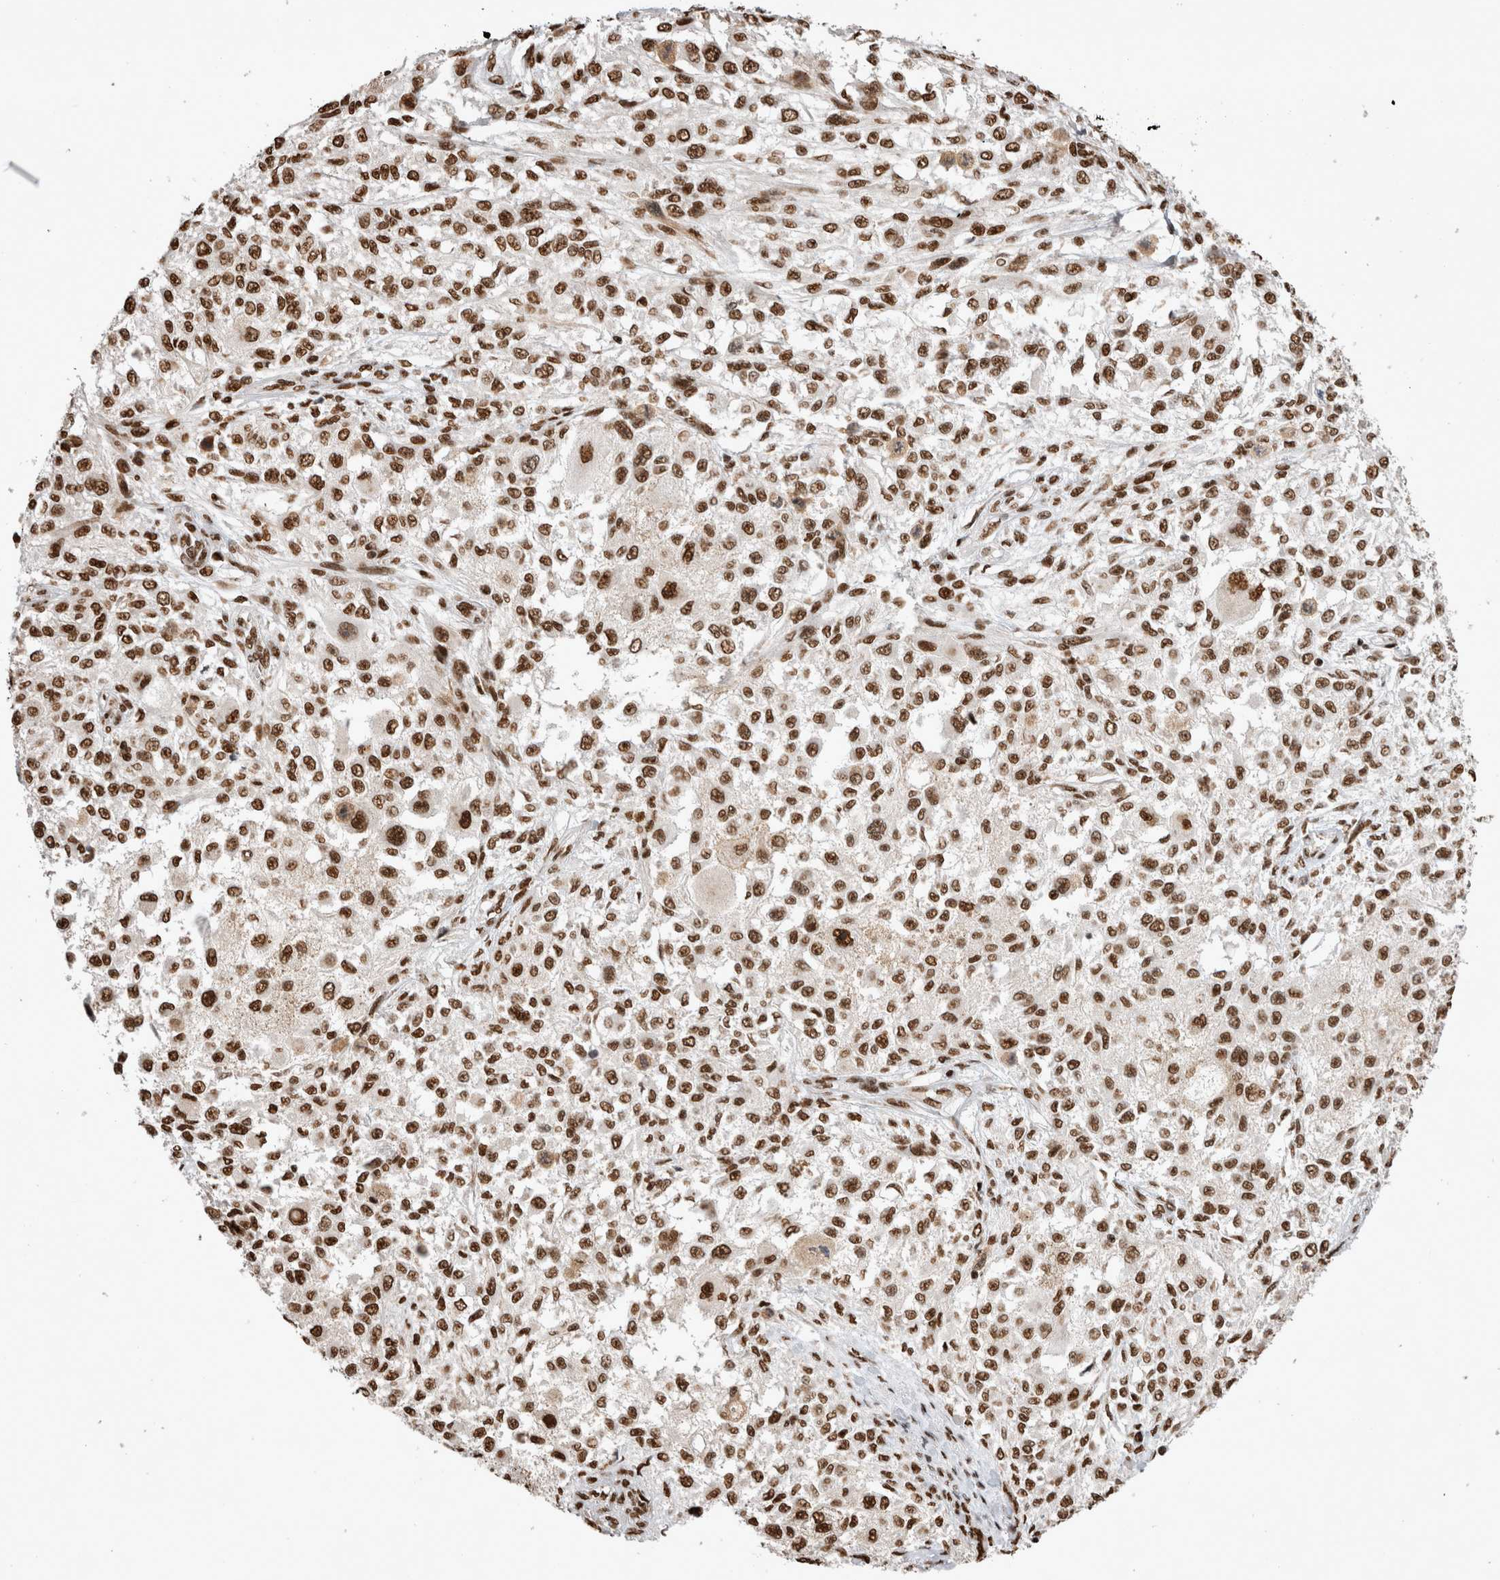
{"staining": {"intensity": "strong", "quantity": ">75%", "location": "nuclear"}, "tissue": "melanoma", "cell_type": "Tumor cells", "image_type": "cancer", "snomed": [{"axis": "morphology", "description": "Necrosis, NOS"}, {"axis": "morphology", "description": "Malignant melanoma, NOS"}, {"axis": "topography", "description": "Skin"}], "caption": "Human melanoma stained for a protein (brown) displays strong nuclear positive expression in approximately >75% of tumor cells.", "gene": "EYA2", "patient": {"sex": "female", "age": 87}}